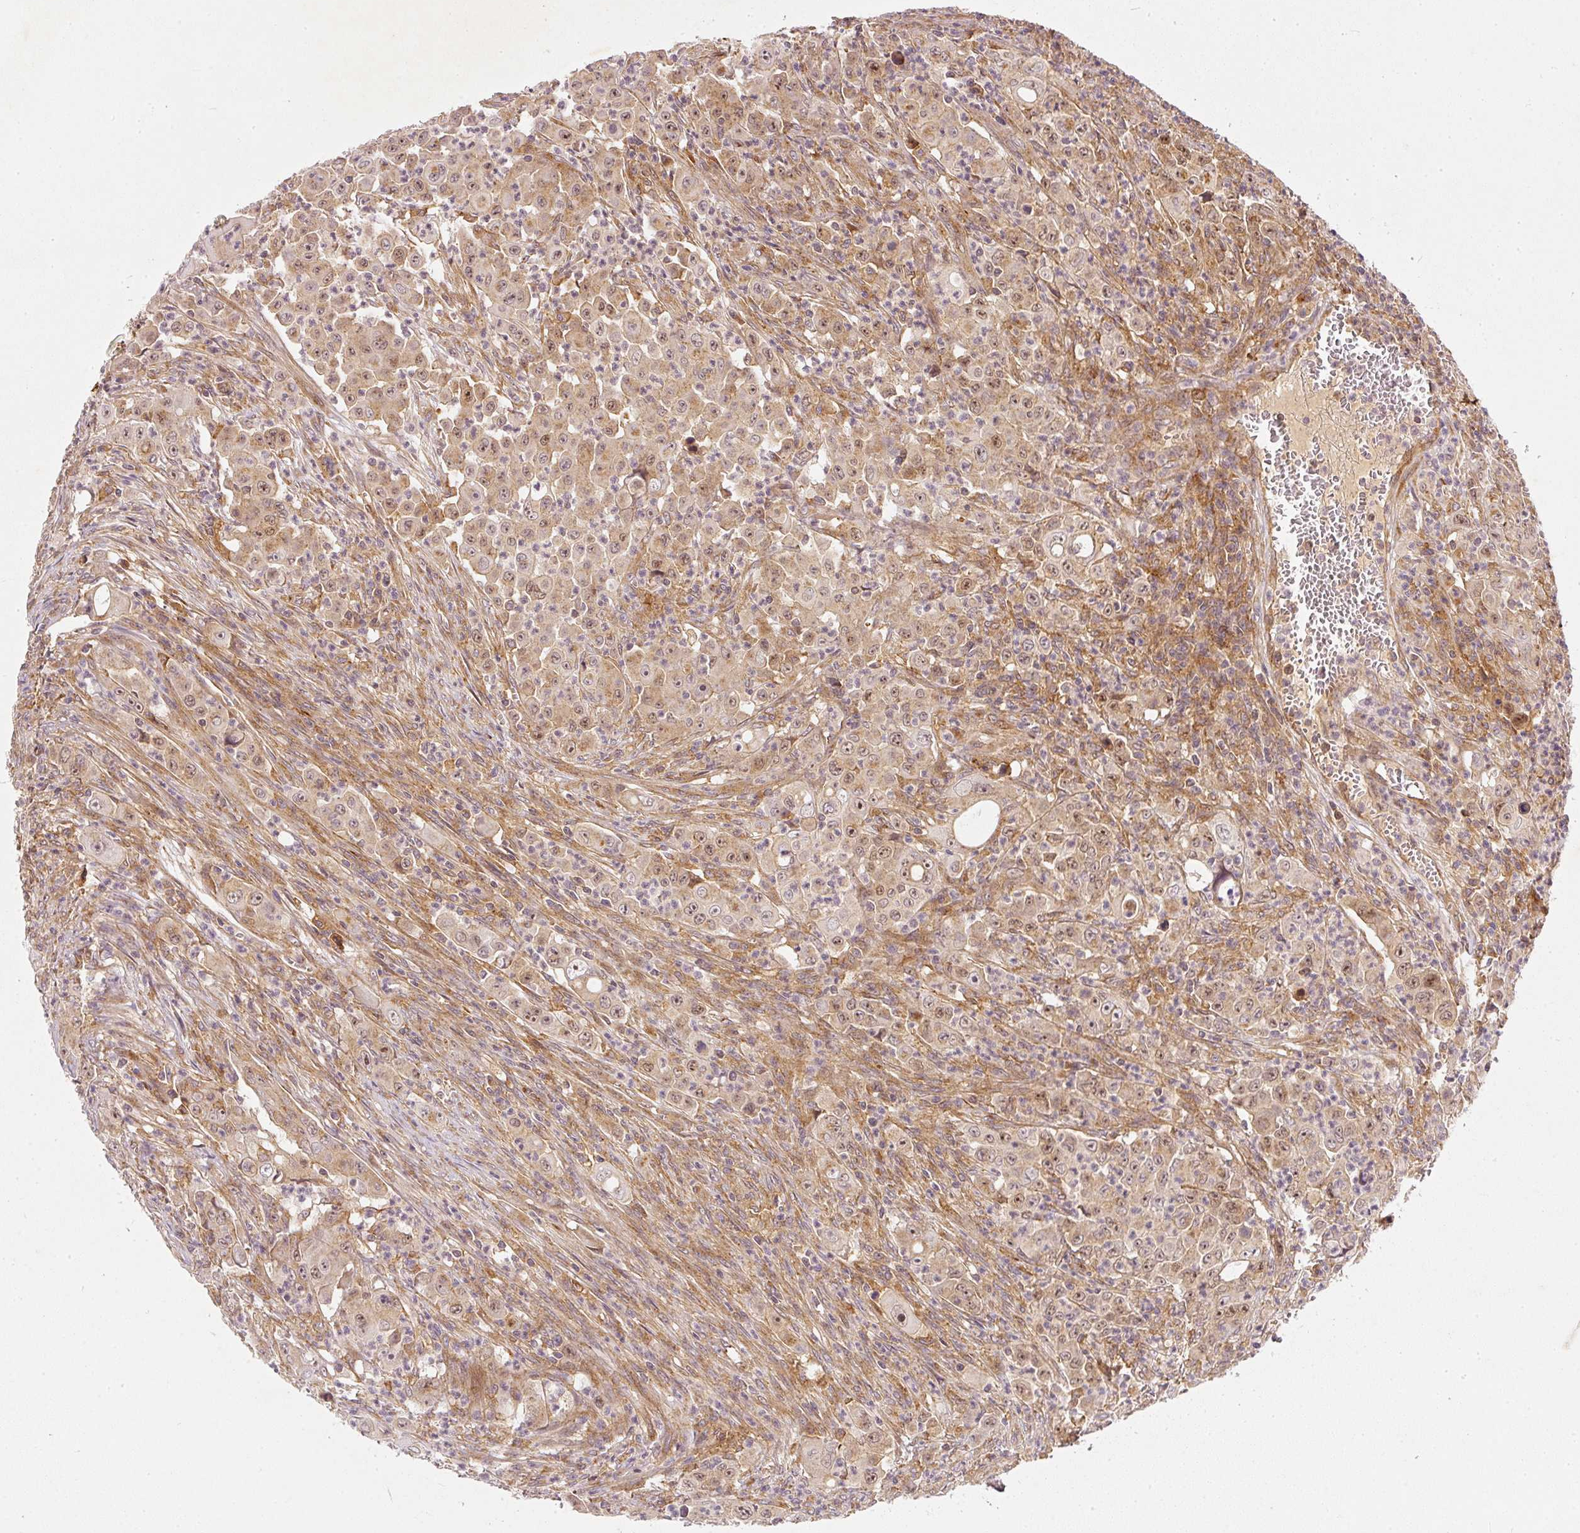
{"staining": {"intensity": "moderate", "quantity": ">75%", "location": "cytoplasmic/membranous,nuclear"}, "tissue": "colorectal cancer", "cell_type": "Tumor cells", "image_type": "cancer", "snomed": [{"axis": "morphology", "description": "Adenocarcinoma, NOS"}, {"axis": "topography", "description": "Colon"}], "caption": "A micrograph showing moderate cytoplasmic/membranous and nuclear positivity in about >75% of tumor cells in colorectal adenocarcinoma, as visualized by brown immunohistochemical staining.", "gene": "ZNF580", "patient": {"sex": "male", "age": 51}}